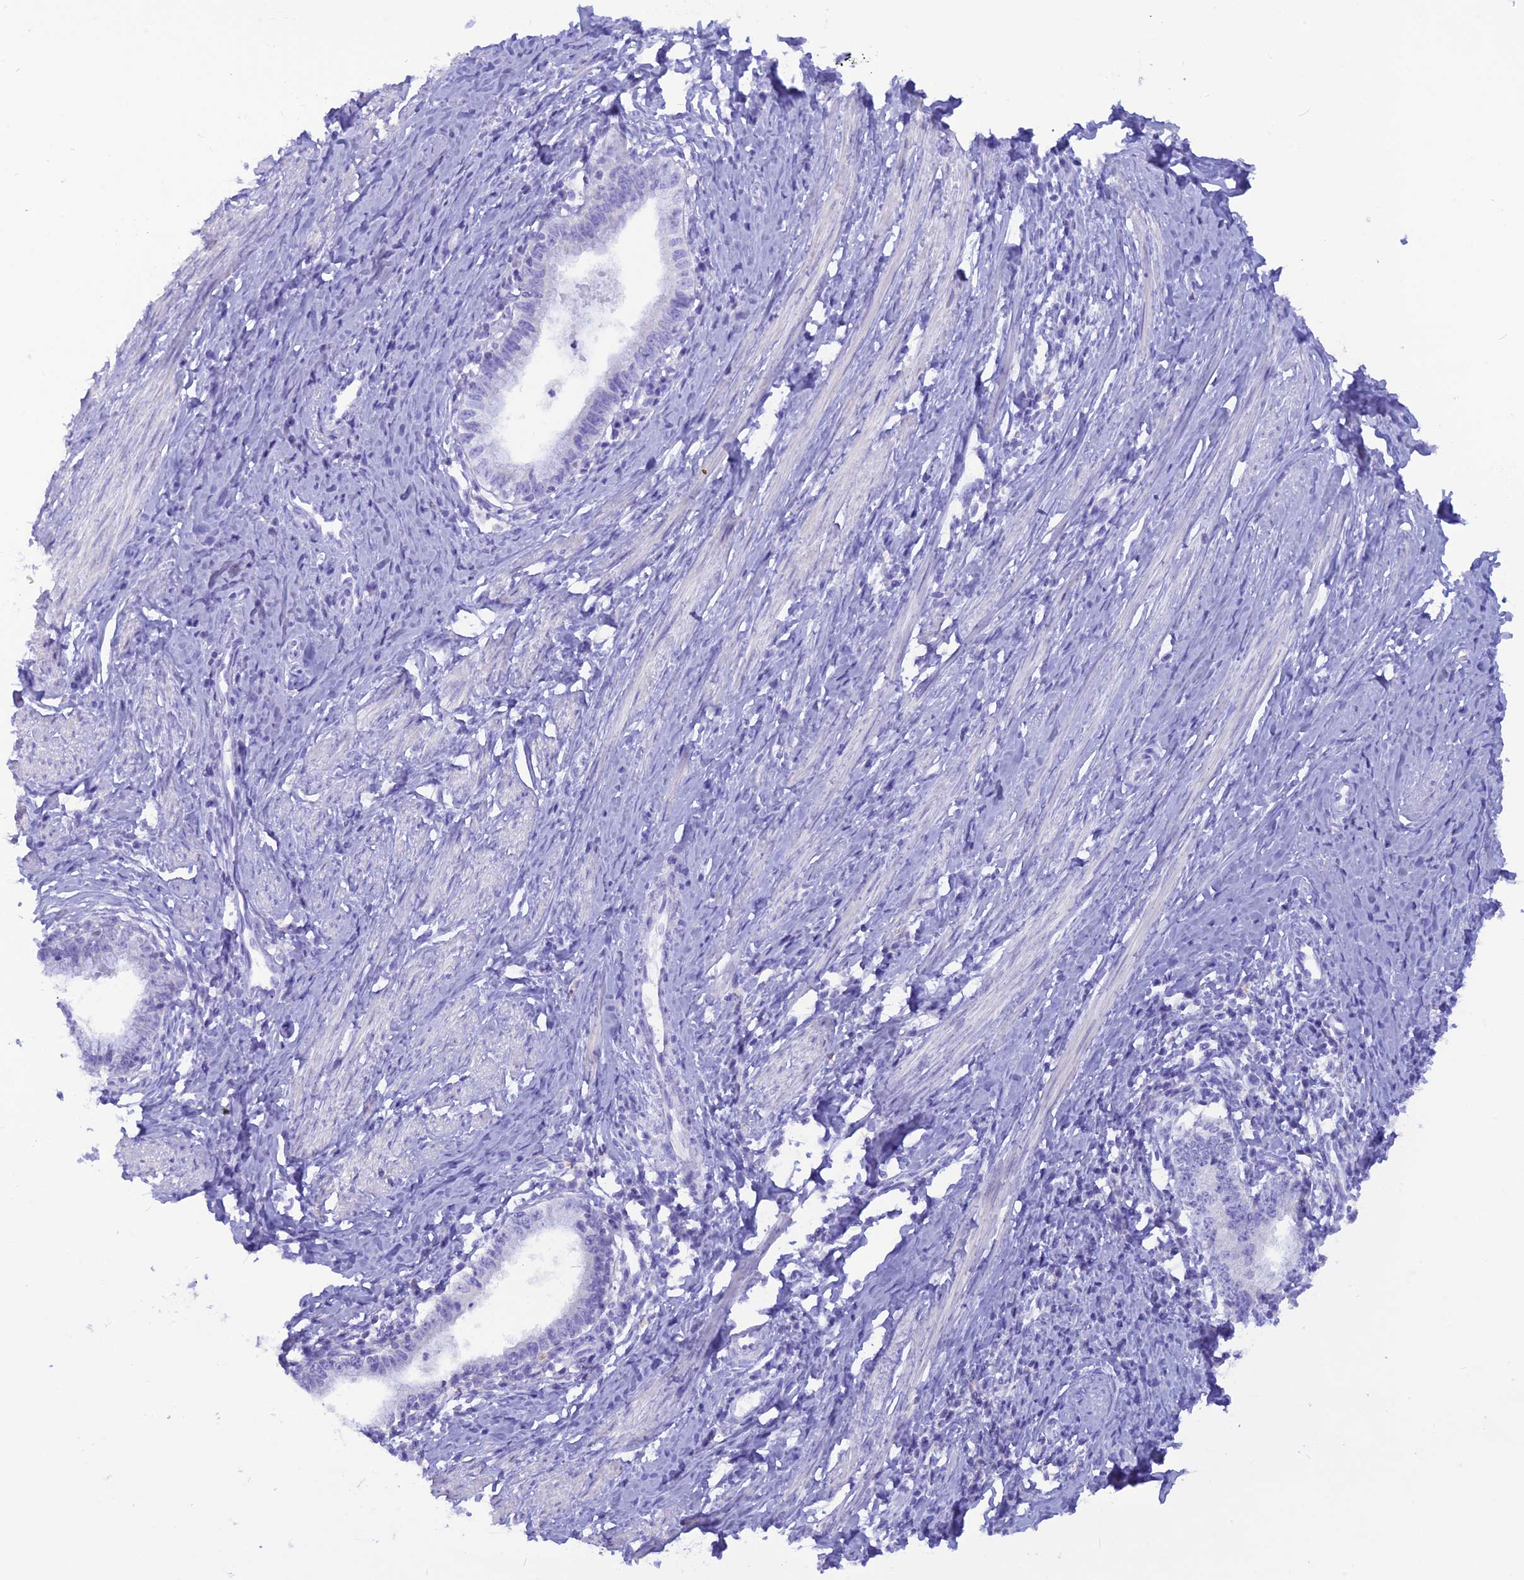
{"staining": {"intensity": "negative", "quantity": "none", "location": "none"}, "tissue": "cervical cancer", "cell_type": "Tumor cells", "image_type": "cancer", "snomed": [{"axis": "morphology", "description": "Adenocarcinoma, NOS"}, {"axis": "topography", "description": "Cervix"}], "caption": "This is an IHC micrograph of human cervical cancer (adenocarcinoma). There is no positivity in tumor cells.", "gene": "GLYATL1", "patient": {"sex": "female", "age": 36}}